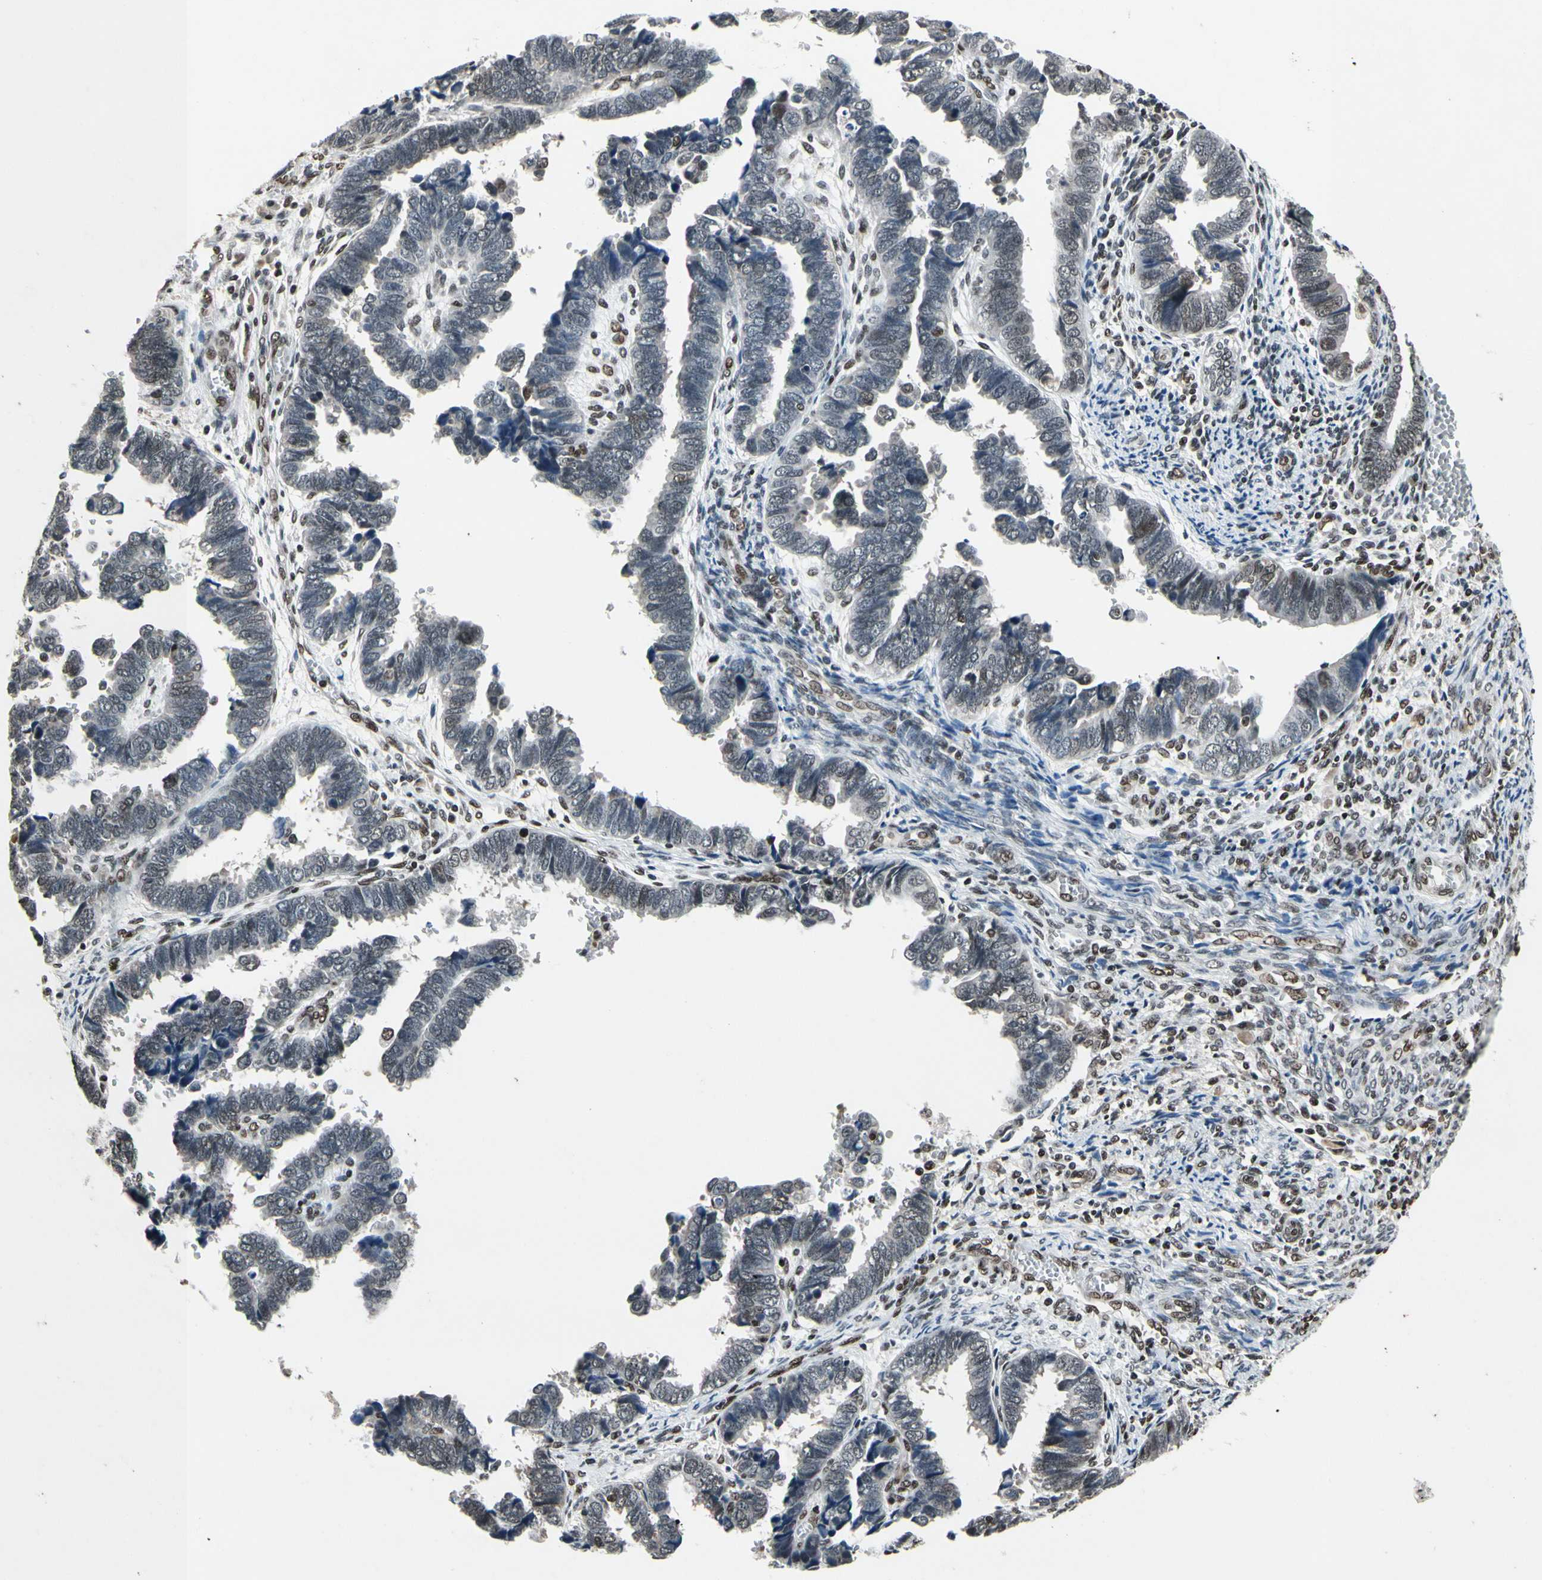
{"staining": {"intensity": "moderate", "quantity": "25%-75%", "location": "nuclear"}, "tissue": "endometrial cancer", "cell_type": "Tumor cells", "image_type": "cancer", "snomed": [{"axis": "morphology", "description": "Adenocarcinoma, NOS"}, {"axis": "topography", "description": "Endometrium"}], "caption": "High-magnification brightfield microscopy of endometrial adenocarcinoma stained with DAB (3,3'-diaminobenzidine) (brown) and counterstained with hematoxylin (blue). tumor cells exhibit moderate nuclear positivity is identified in about25%-75% of cells.", "gene": "RECQL", "patient": {"sex": "female", "age": 75}}